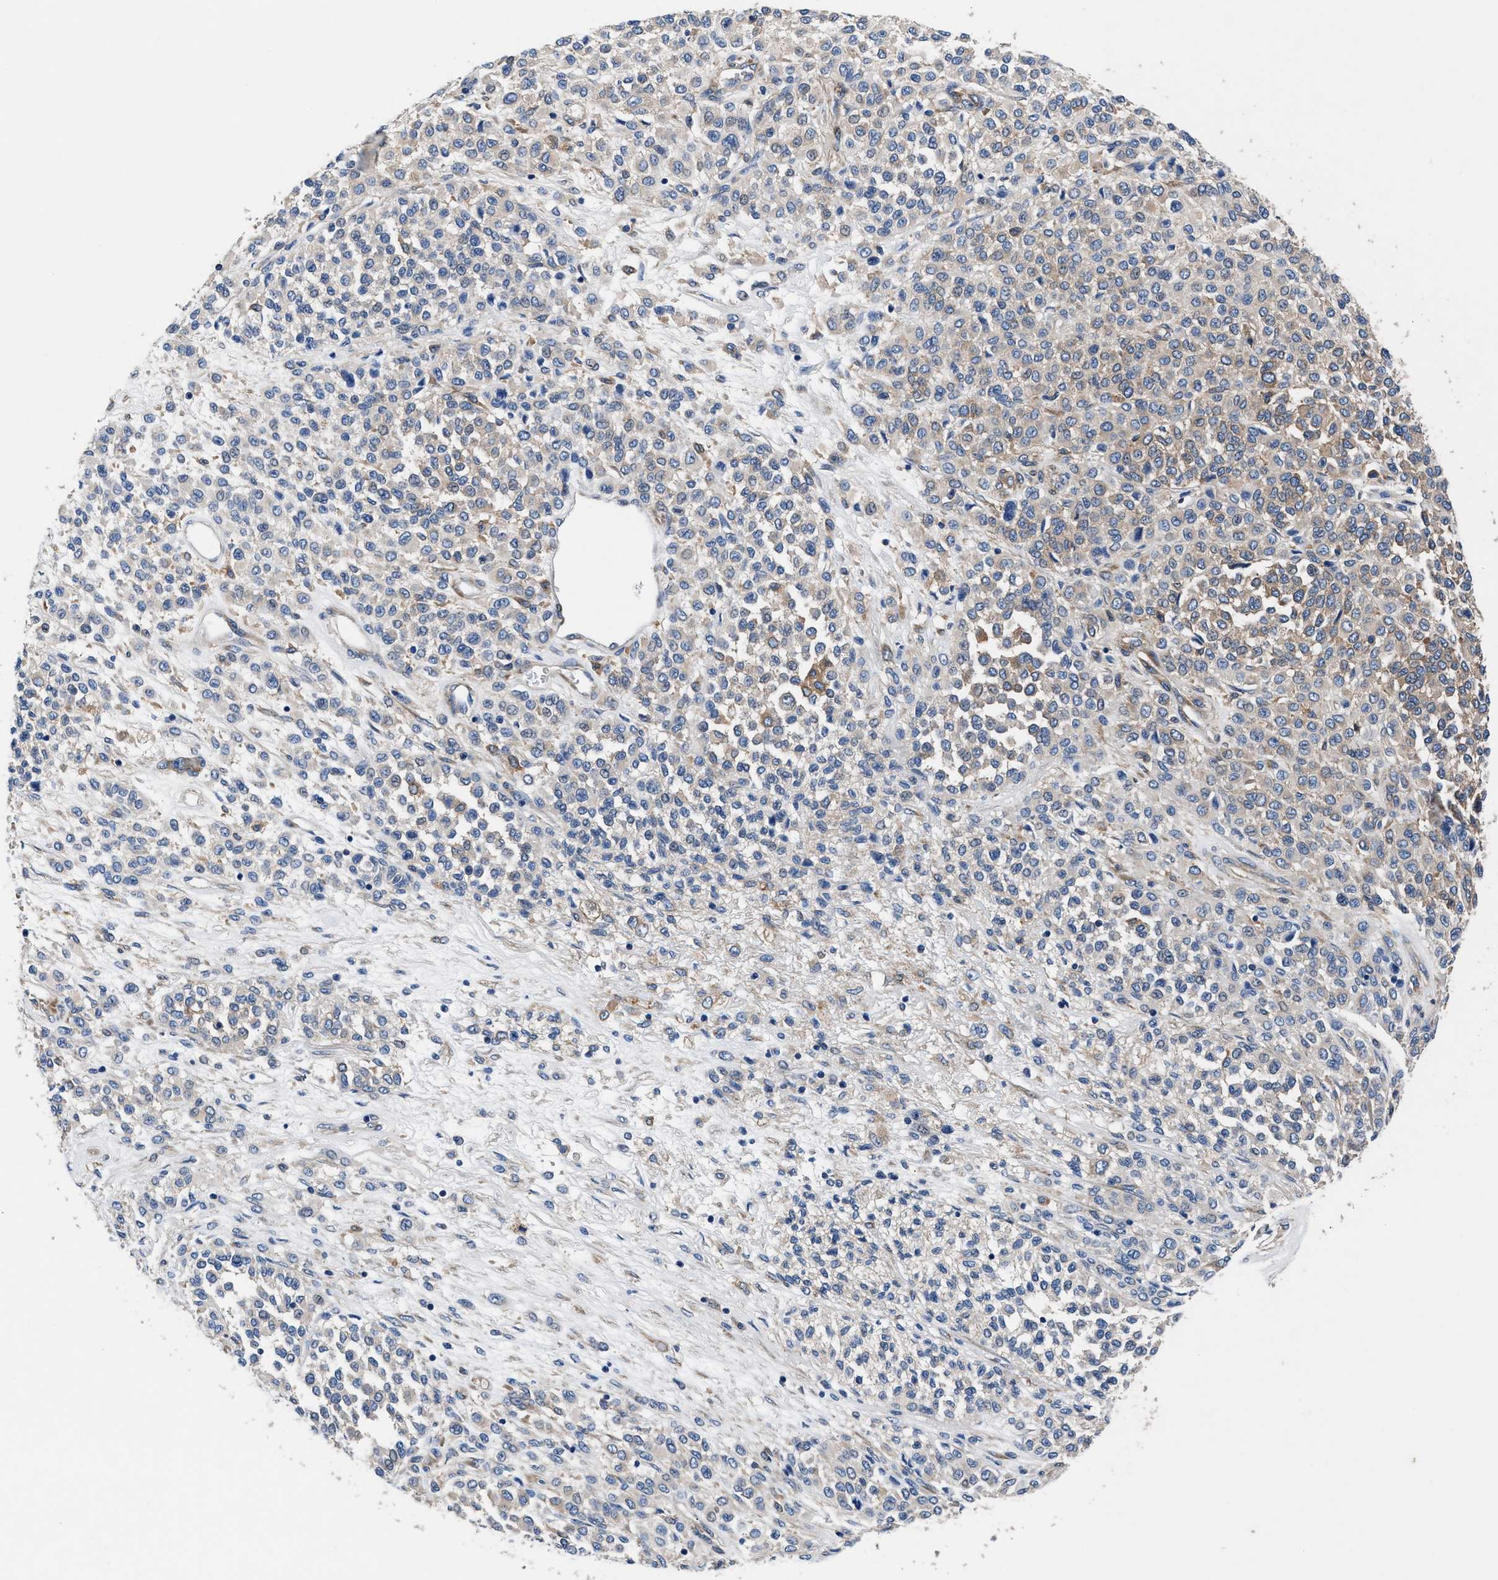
{"staining": {"intensity": "negative", "quantity": "none", "location": "none"}, "tissue": "melanoma", "cell_type": "Tumor cells", "image_type": "cancer", "snomed": [{"axis": "morphology", "description": "Malignant melanoma, Metastatic site"}, {"axis": "topography", "description": "Pancreas"}], "caption": "Tumor cells show no significant expression in melanoma.", "gene": "SH3GL1", "patient": {"sex": "female", "age": 30}}